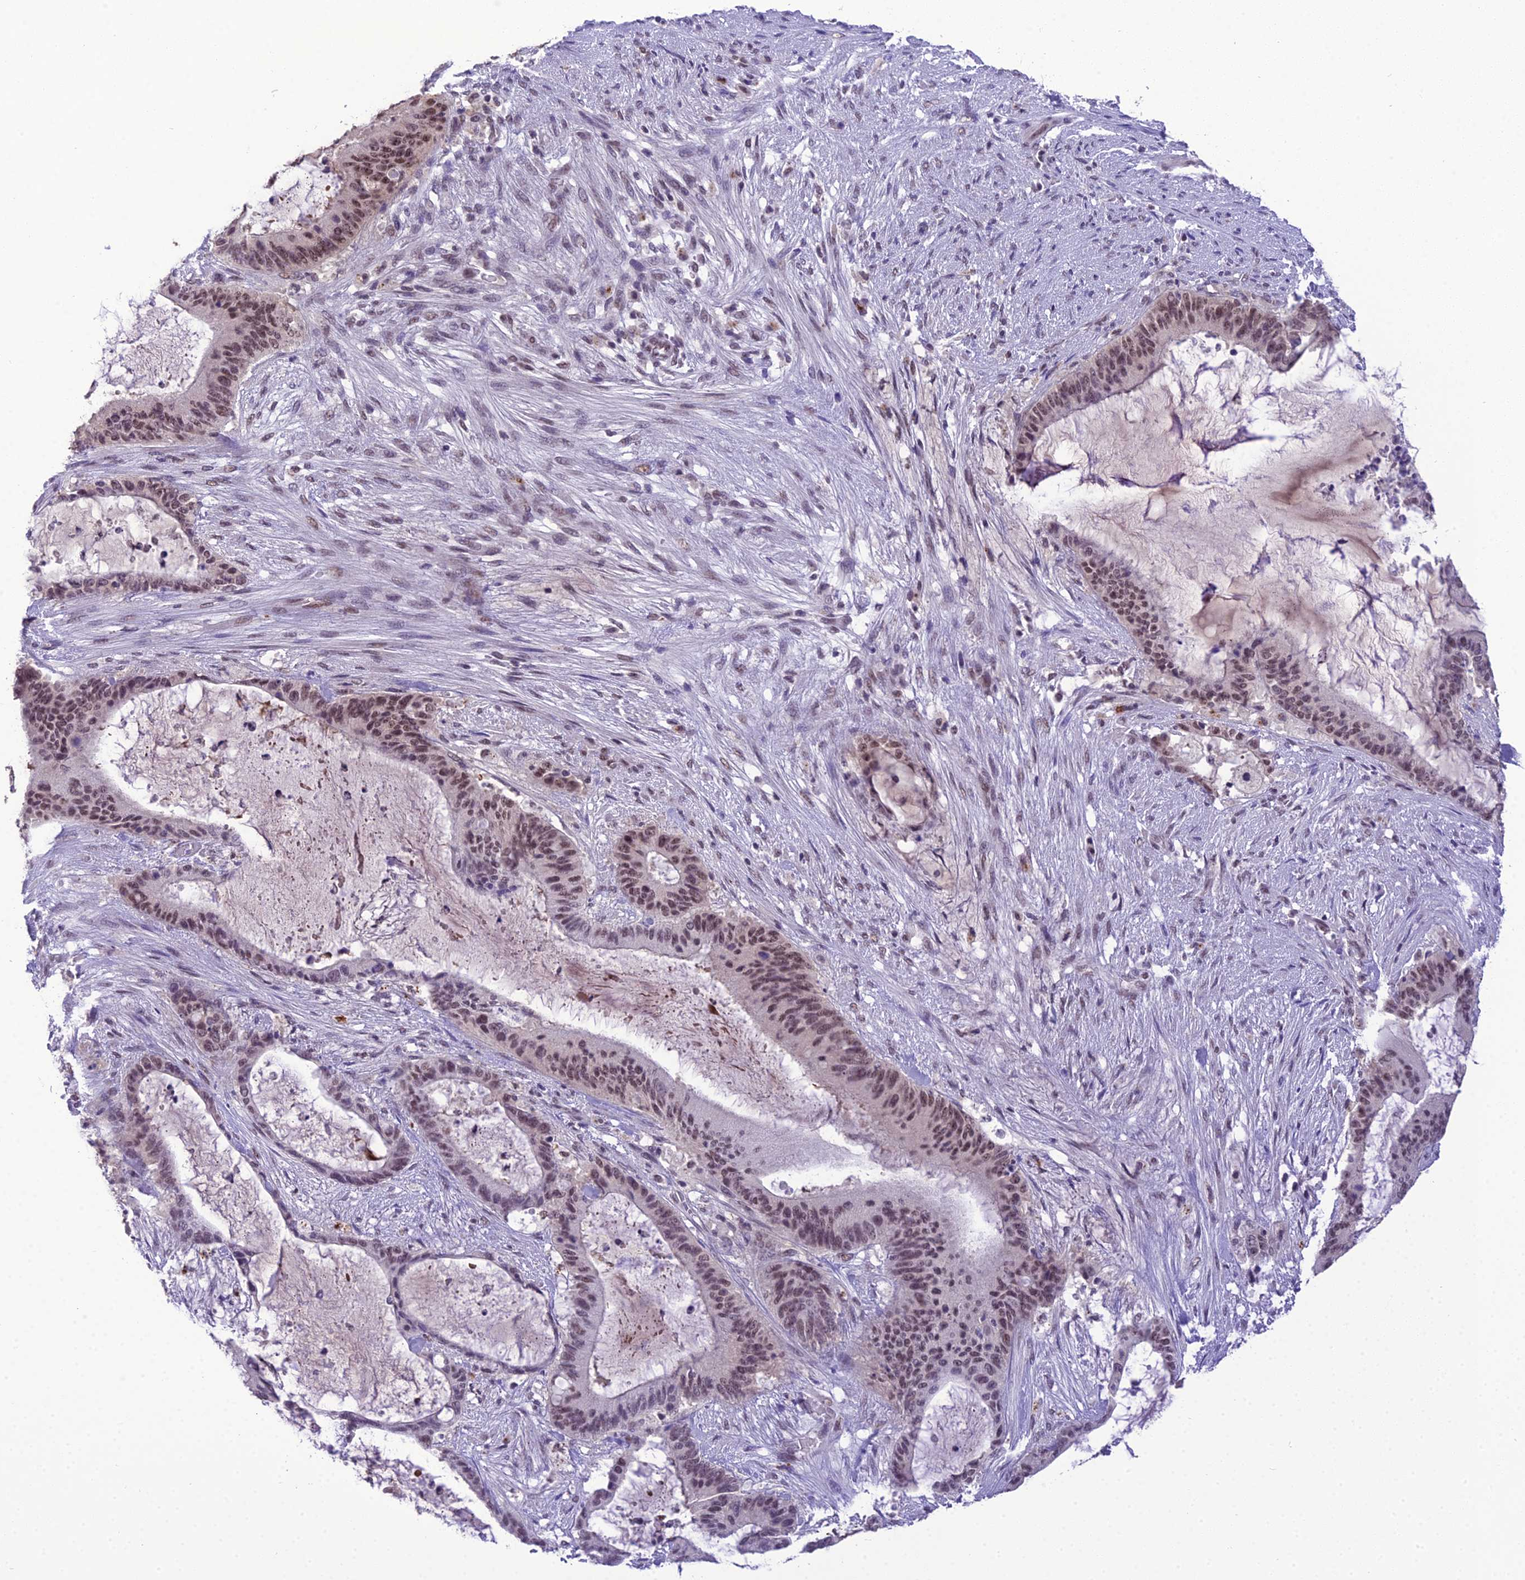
{"staining": {"intensity": "moderate", "quantity": ">75%", "location": "nuclear"}, "tissue": "liver cancer", "cell_type": "Tumor cells", "image_type": "cancer", "snomed": [{"axis": "morphology", "description": "Normal tissue, NOS"}, {"axis": "morphology", "description": "Cholangiocarcinoma"}, {"axis": "topography", "description": "Liver"}, {"axis": "topography", "description": "Peripheral nerve tissue"}], "caption": "IHC image of neoplastic tissue: liver cancer (cholangiocarcinoma) stained using IHC demonstrates medium levels of moderate protein expression localized specifically in the nuclear of tumor cells, appearing as a nuclear brown color.", "gene": "SH3RF3", "patient": {"sex": "female", "age": 73}}